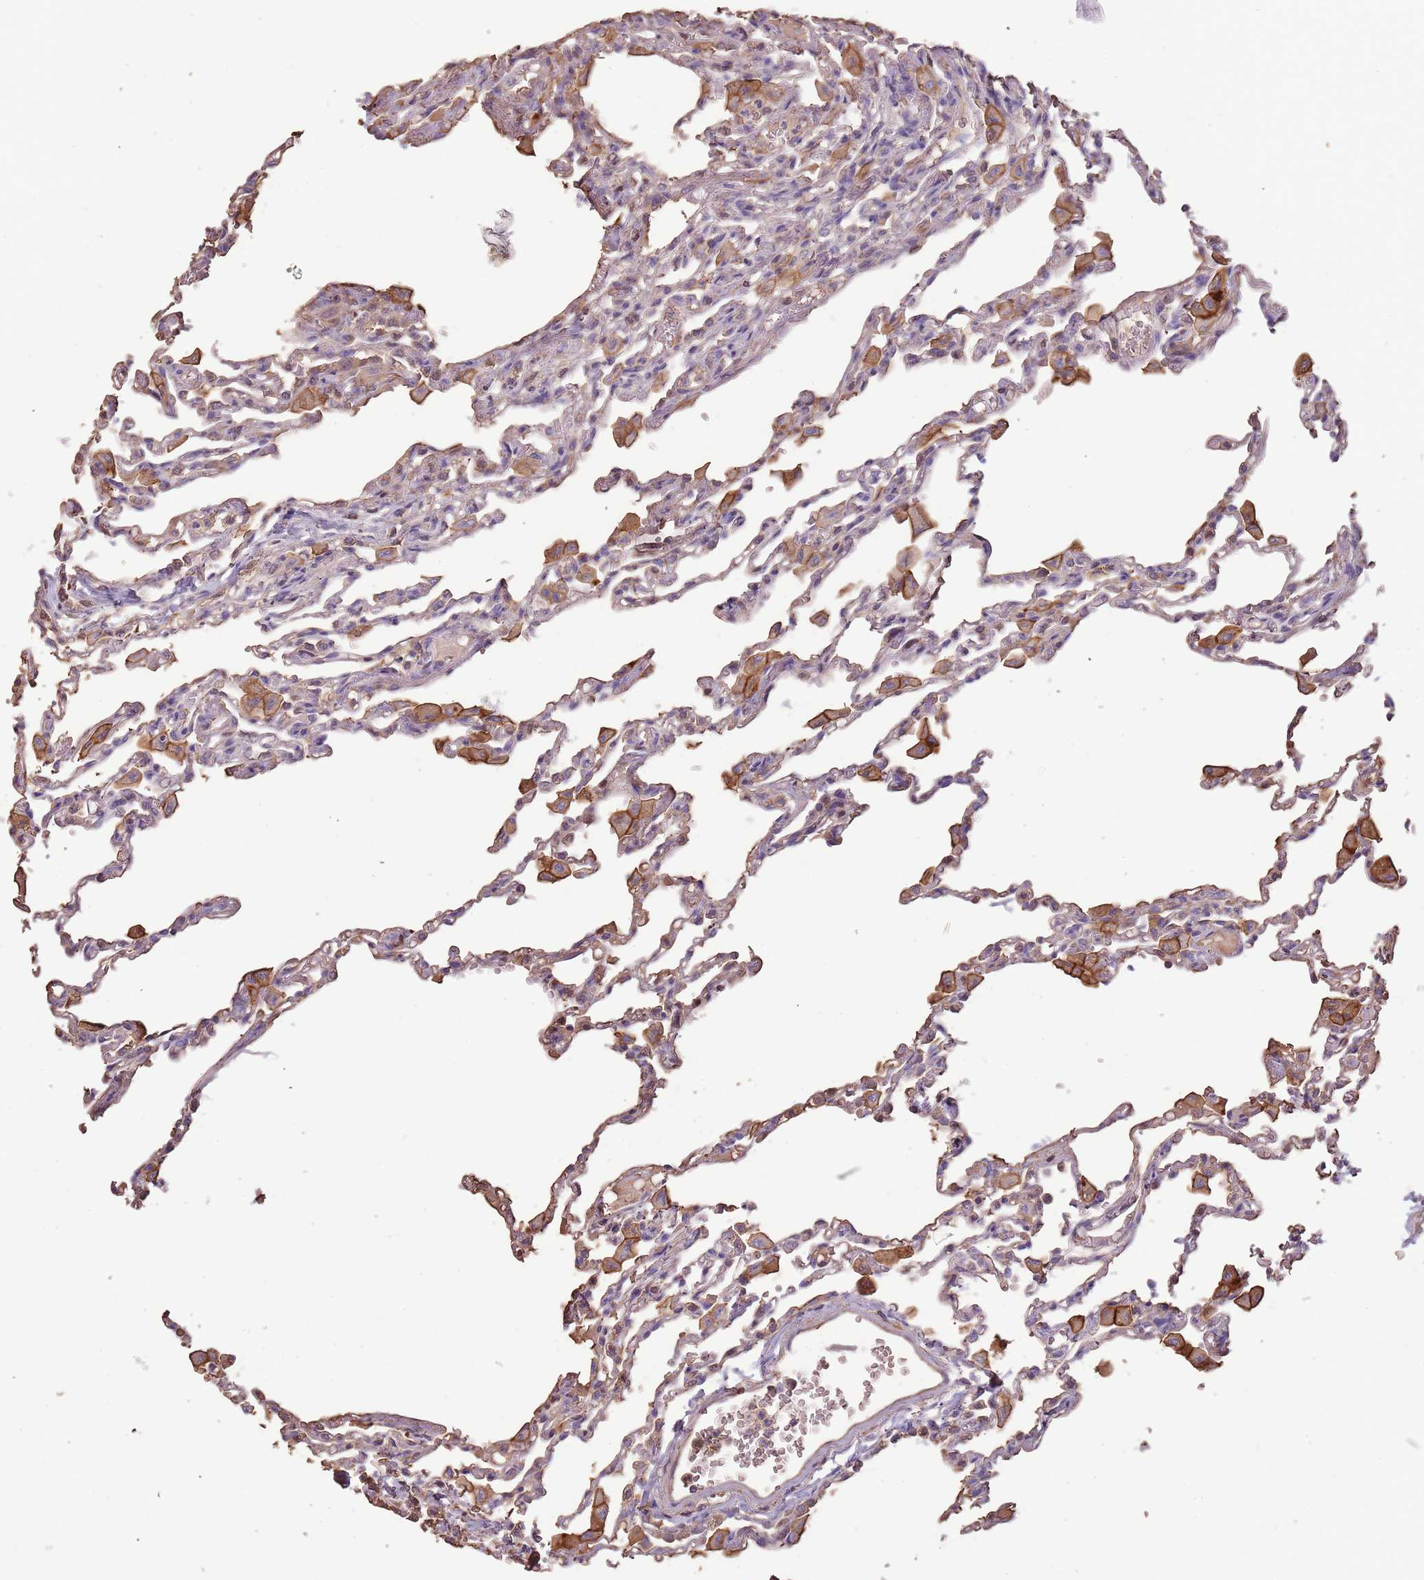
{"staining": {"intensity": "weak", "quantity": "25%-75%", "location": "cytoplasmic/membranous"}, "tissue": "lung", "cell_type": "Alveolar cells", "image_type": "normal", "snomed": [{"axis": "morphology", "description": "Normal tissue, NOS"}, {"axis": "topography", "description": "Bronchus"}, {"axis": "topography", "description": "Lung"}], "caption": "Weak cytoplasmic/membranous expression for a protein is seen in approximately 25%-75% of alveolar cells of normal lung using immunohistochemistry.", "gene": "FECH", "patient": {"sex": "female", "age": 49}}